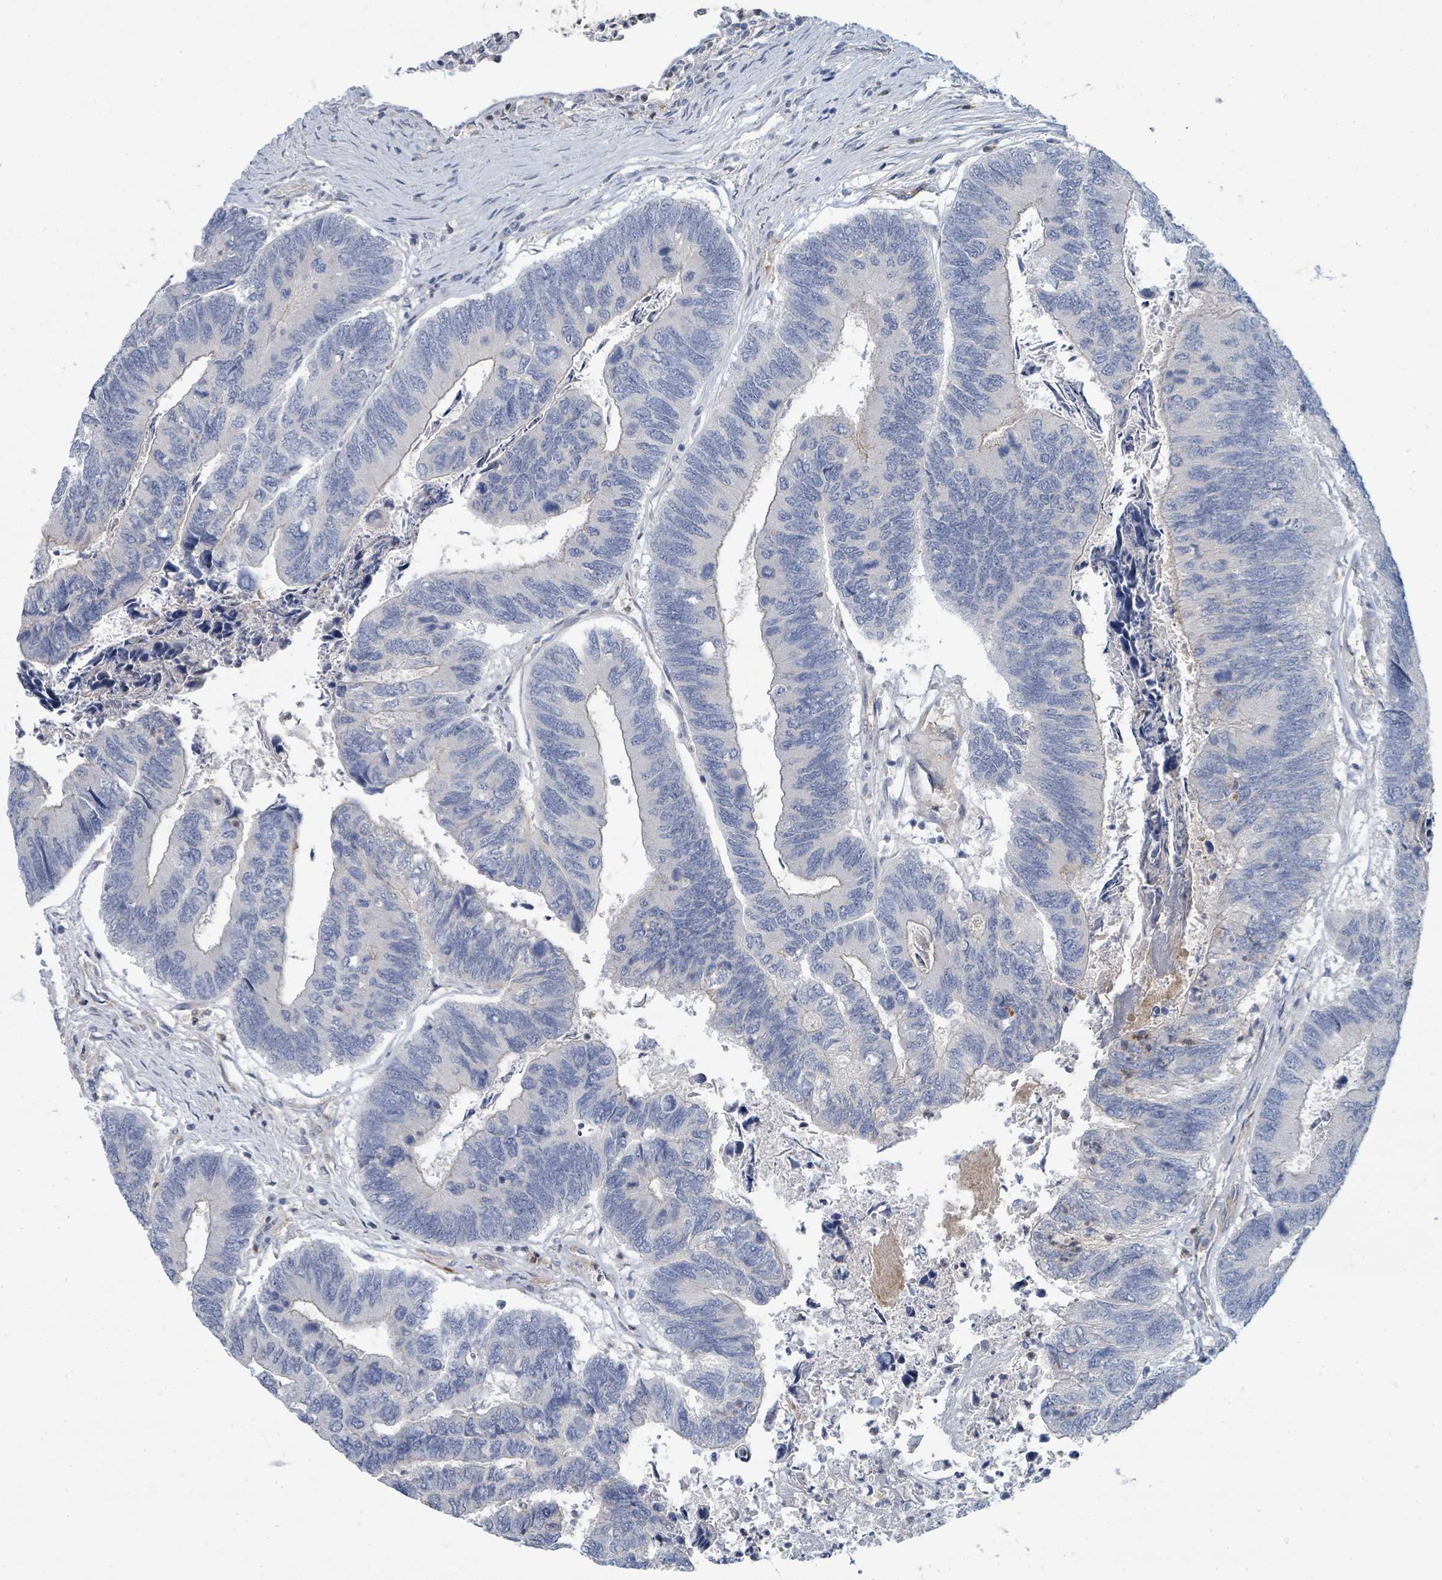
{"staining": {"intensity": "negative", "quantity": "none", "location": "none"}, "tissue": "colorectal cancer", "cell_type": "Tumor cells", "image_type": "cancer", "snomed": [{"axis": "morphology", "description": "Adenocarcinoma, NOS"}, {"axis": "topography", "description": "Colon"}], "caption": "Human adenocarcinoma (colorectal) stained for a protein using IHC reveals no positivity in tumor cells.", "gene": "IFIT1", "patient": {"sex": "female", "age": 67}}